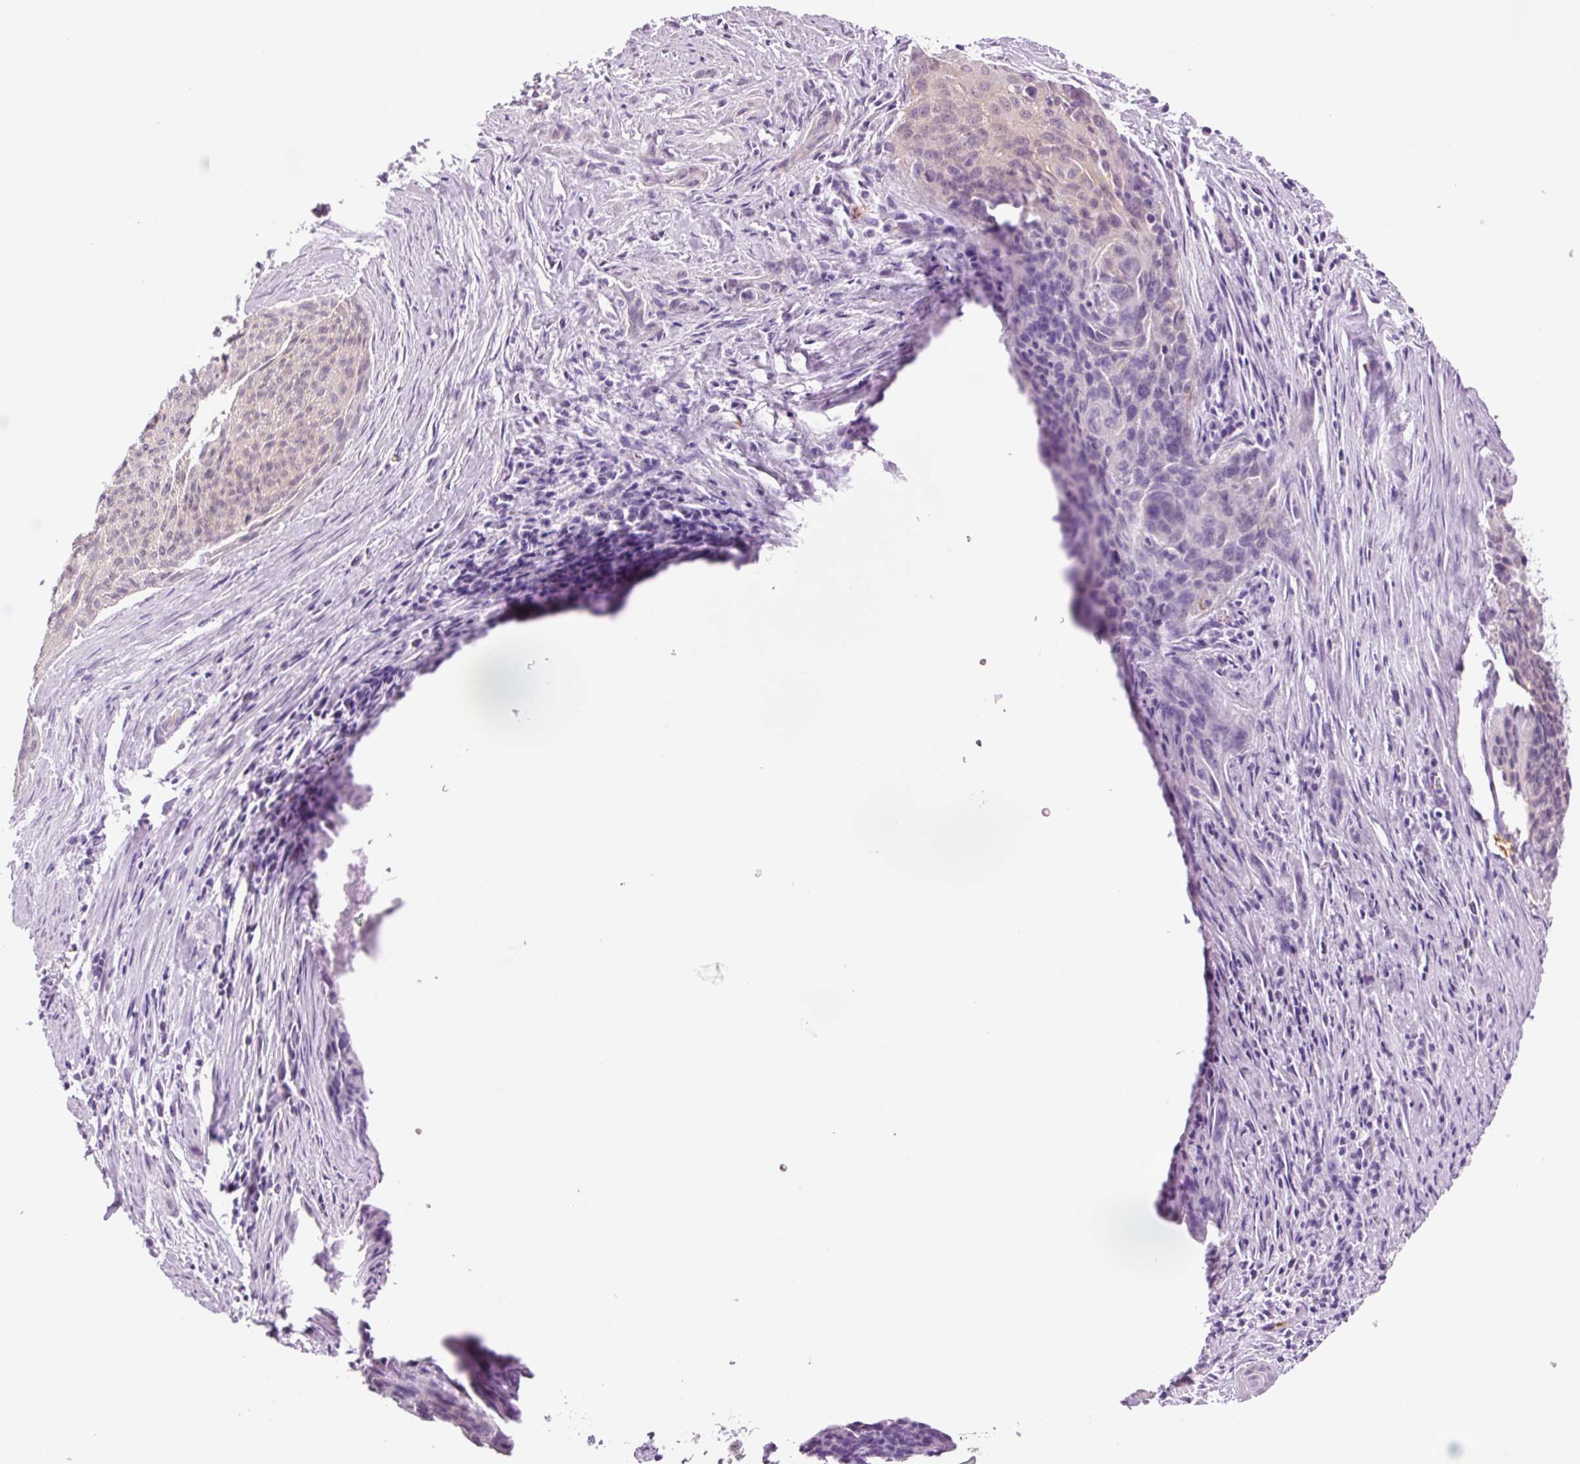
{"staining": {"intensity": "negative", "quantity": "none", "location": "none"}, "tissue": "cervical cancer", "cell_type": "Tumor cells", "image_type": "cancer", "snomed": [{"axis": "morphology", "description": "Squamous cell carcinoma, NOS"}, {"axis": "topography", "description": "Cervix"}], "caption": "Micrograph shows no significant protein staining in tumor cells of cervical cancer (squamous cell carcinoma).", "gene": "HSPA4L", "patient": {"sex": "female", "age": 55}}